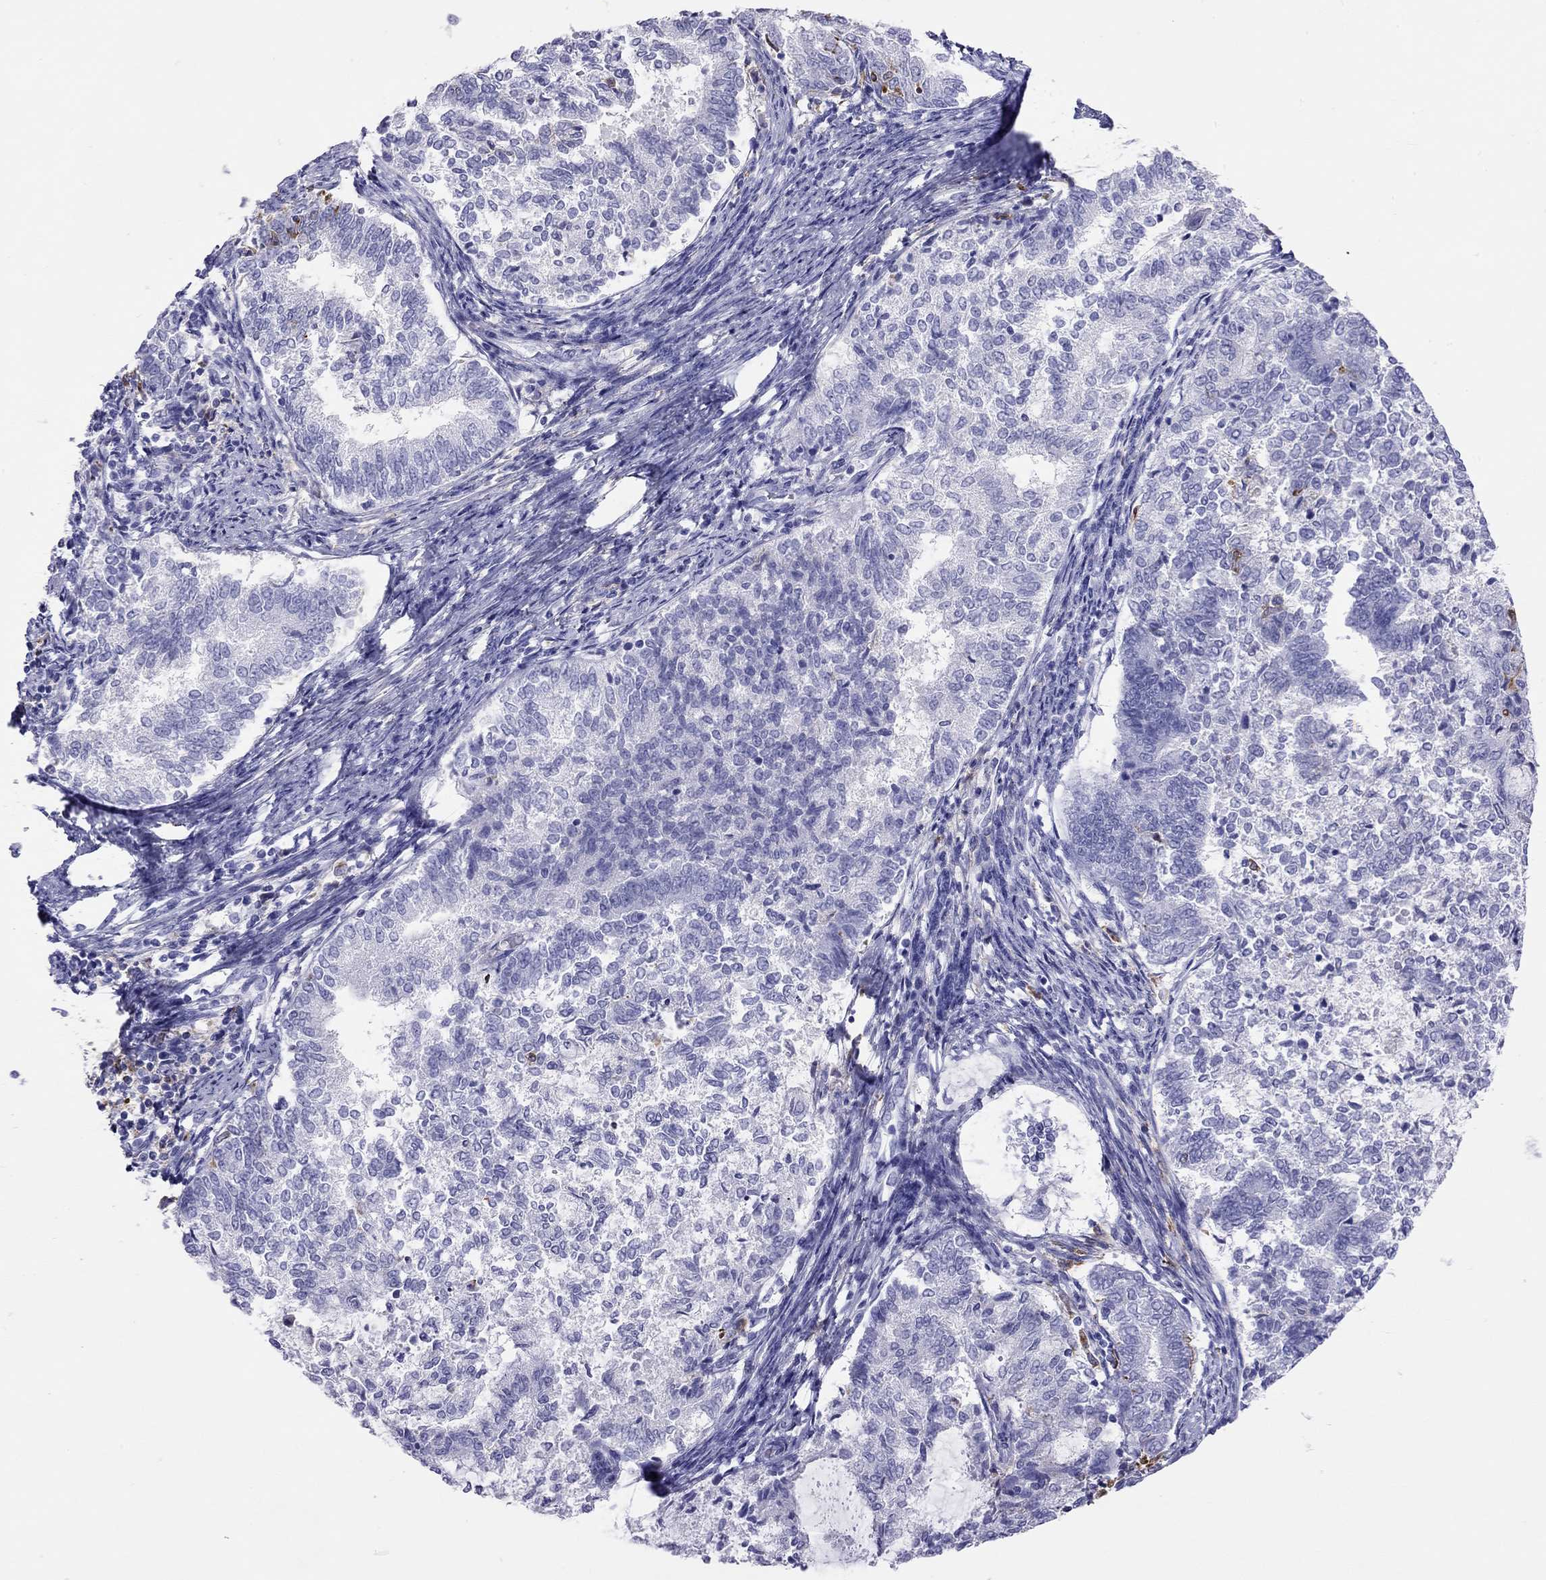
{"staining": {"intensity": "negative", "quantity": "none", "location": "none"}, "tissue": "endometrial cancer", "cell_type": "Tumor cells", "image_type": "cancer", "snomed": [{"axis": "morphology", "description": "Adenocarcinoma, NOS"}, {"axis": "topography", "description": "Endometrium"}], "caption": "The image demonstrates no staining of tumor cells in endometrial cancer.", "gene": "HLA-DQB2", "patient": {"sex": "female", "age": 65}}